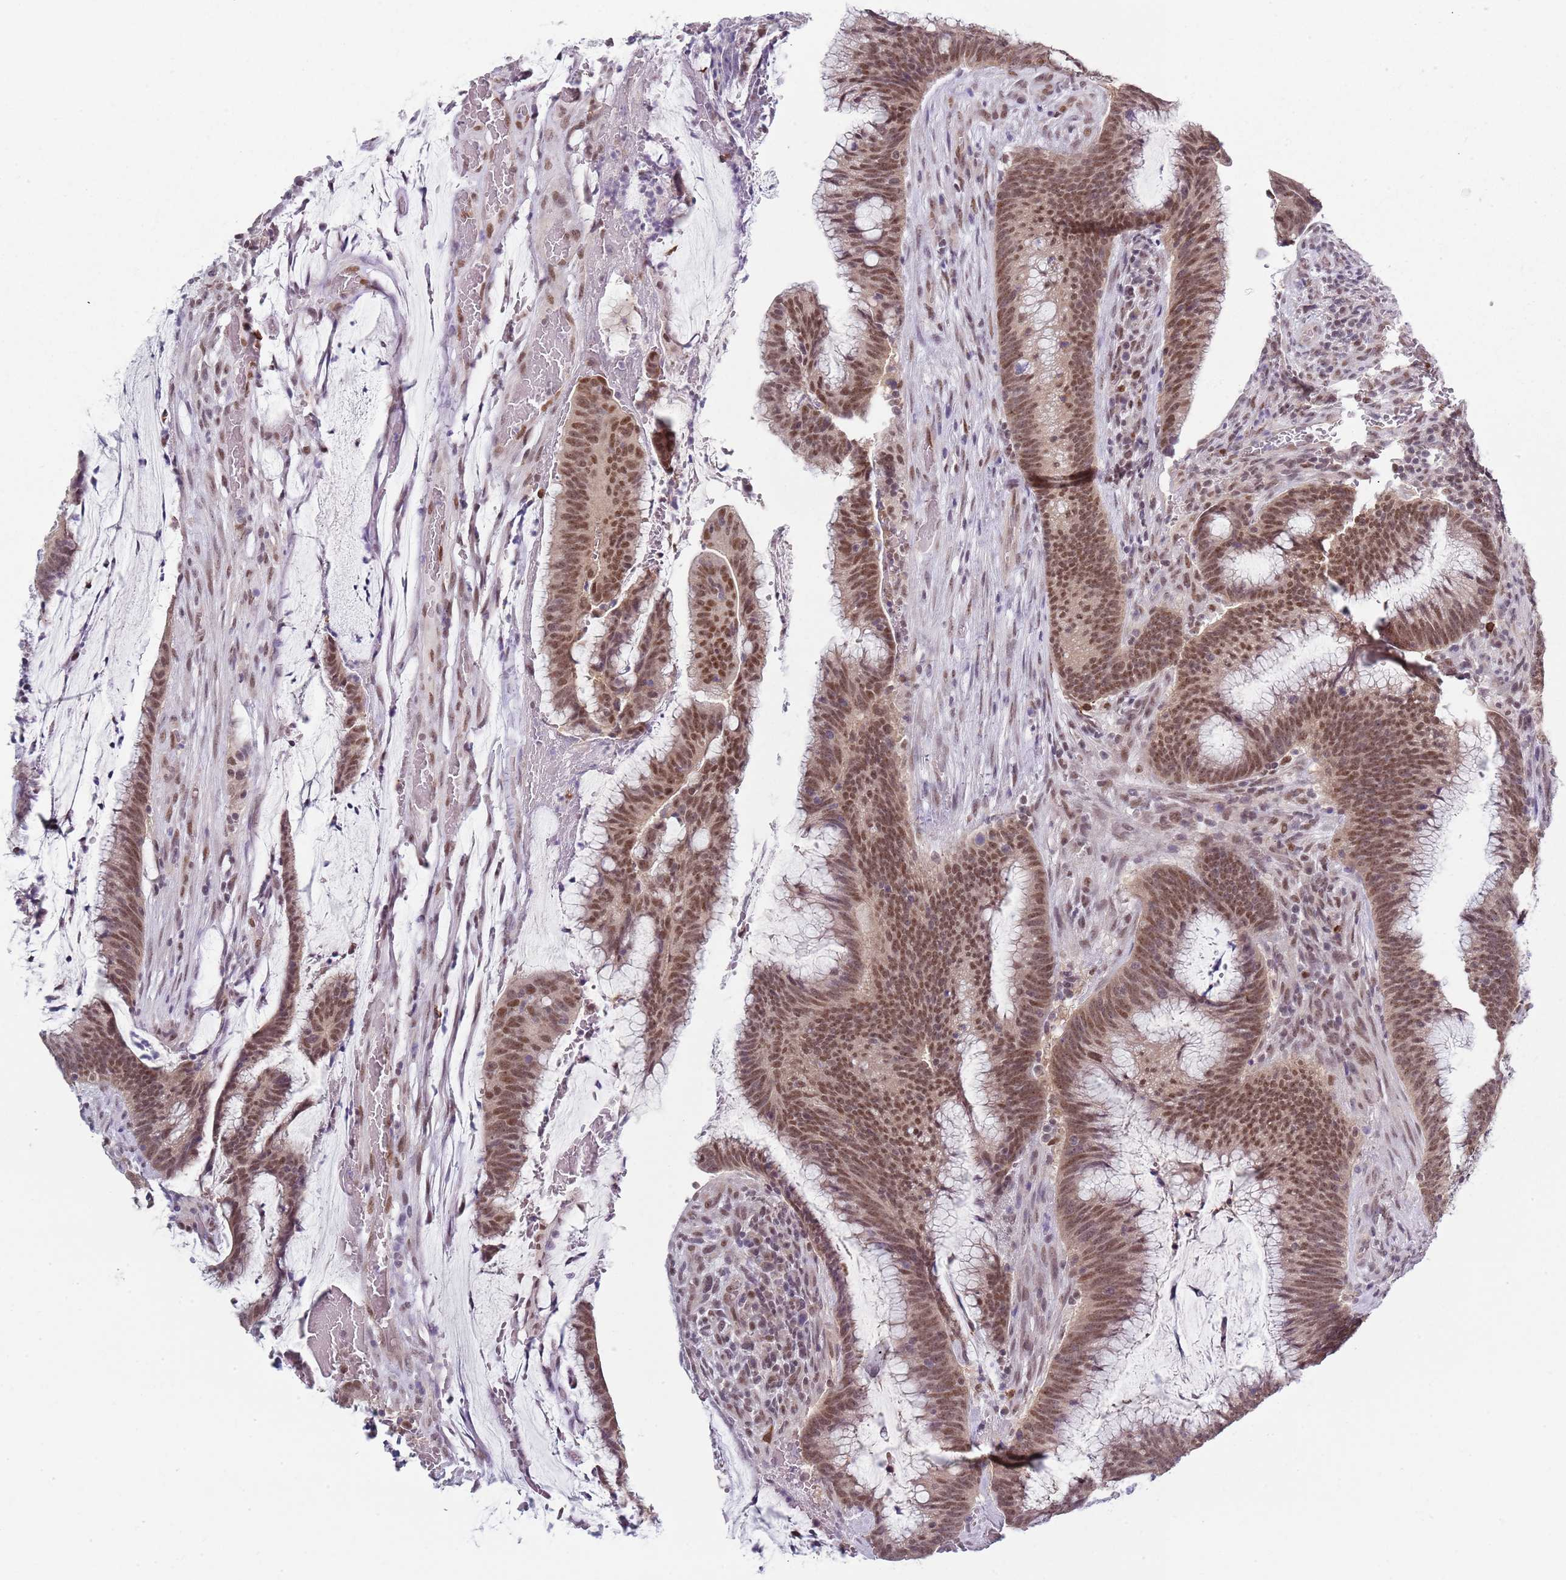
{"staining": {"intensity": "moderate", "quantity": ">75%", "location": "nuclear"}, "tissue": "colorectal cancer", "cell_type": "Tumor cells", "image_type": "cancer", "snomed": [{"axis": "morphology", "description": "Adenocarcinoma, NOS"}, {"axis": "topography", "description": "Rectum"}], "caption": "Adenocarcinoma (colorectal) stained with a protein marker displays moderate staining in tumor cells.", "gene": "SMARCAL1", "patient": {"sex": "female", "age": 77}}